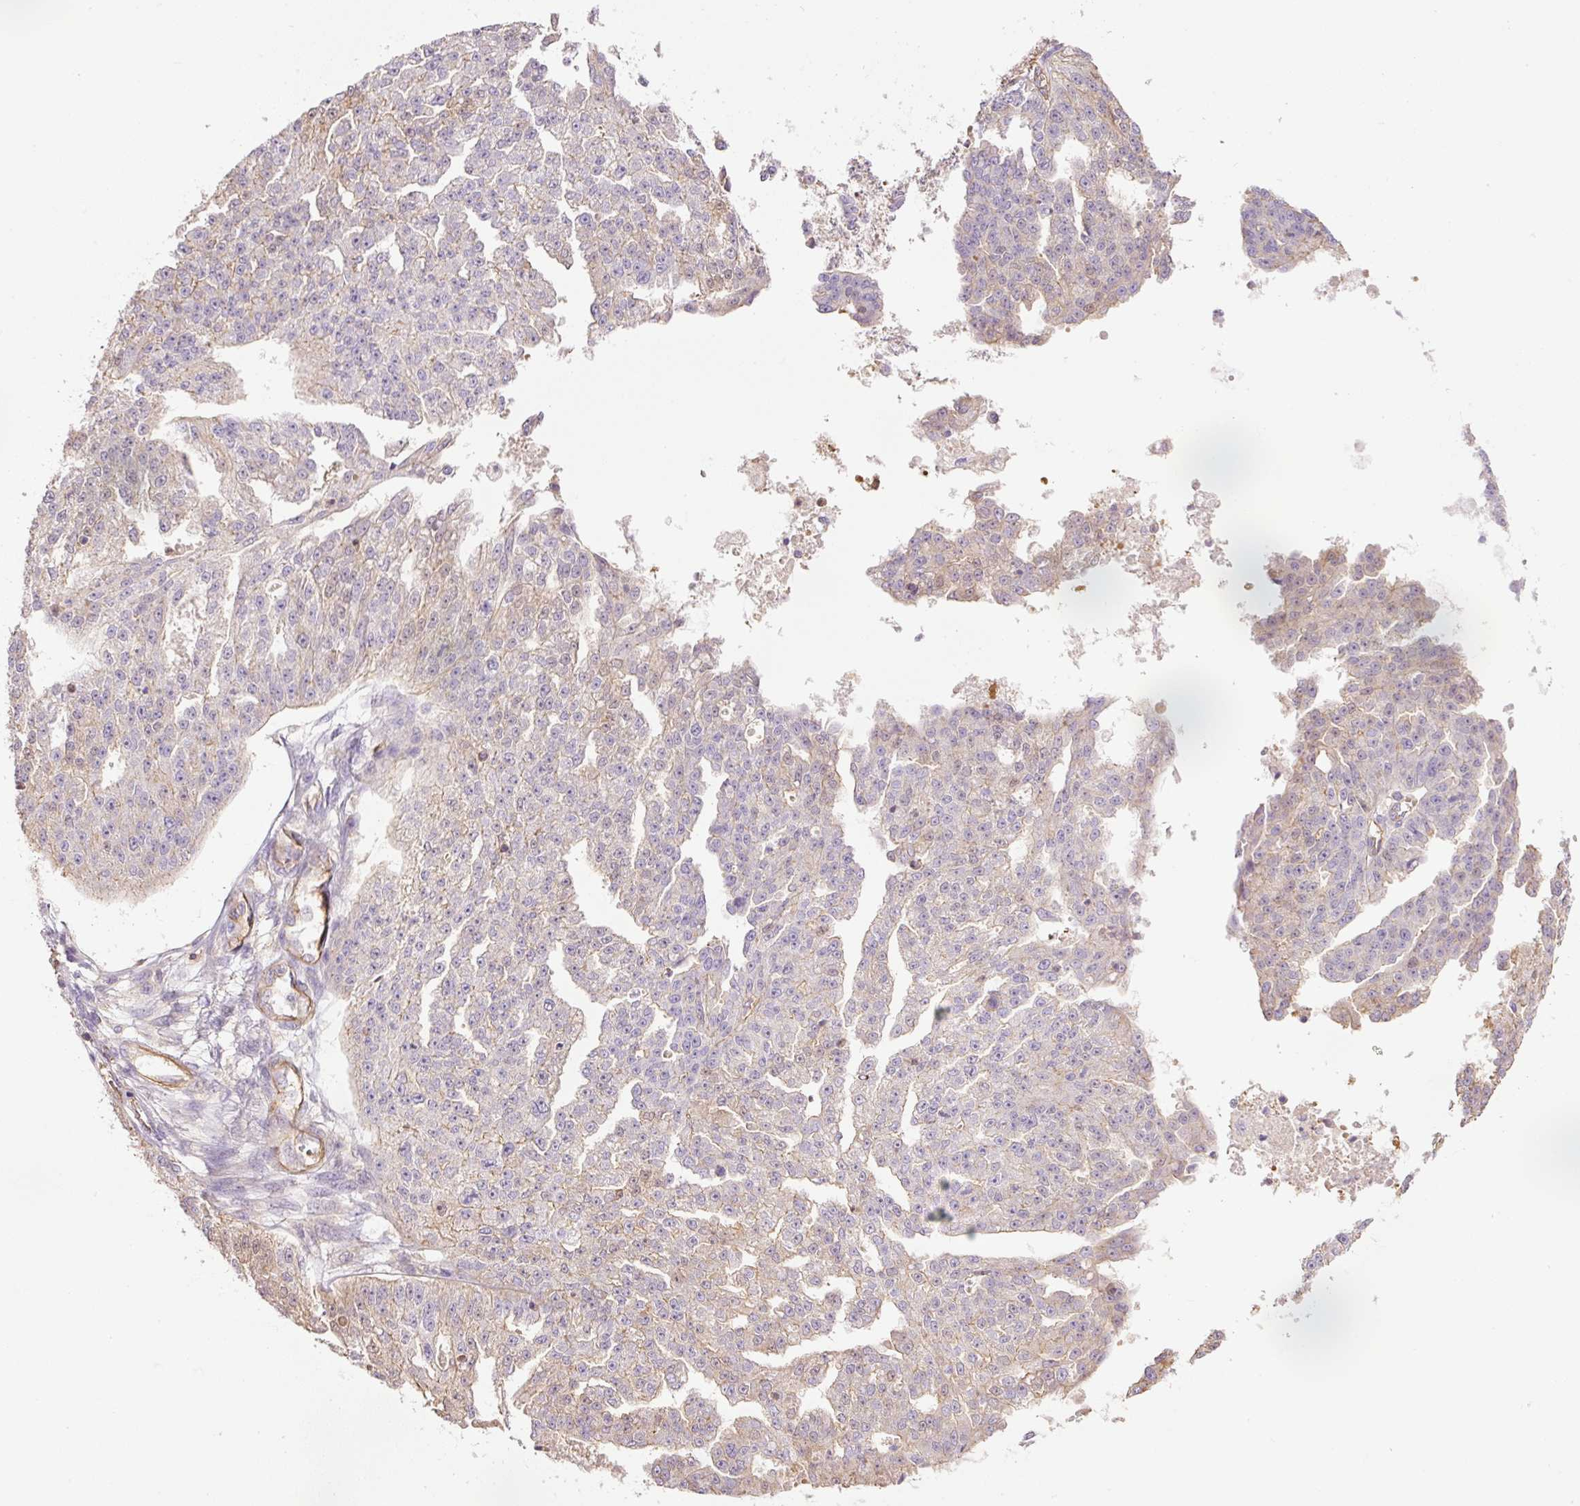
{"staining": {"intensity": "weak", "quantity": "<25%", "location": "cytoplasmic/membranous"}, "tissue": "ovarian cancer", "cell_type": "Tumor cells", "image_type": "cancer", "snomed": [{"axis": "morphology", "description": "Cystadenocarcinoma, serous, NOS"}, {"axis": "topography", "description": "Ovary"}], "caption": "Tumor cells show no significant expression in serous cystadenocarcinoma (ovarian). (DAB immunohistochemistry, high magnification).", "gene": "PPP1R1B", "patient": {"sex": "female", "age": 58}}